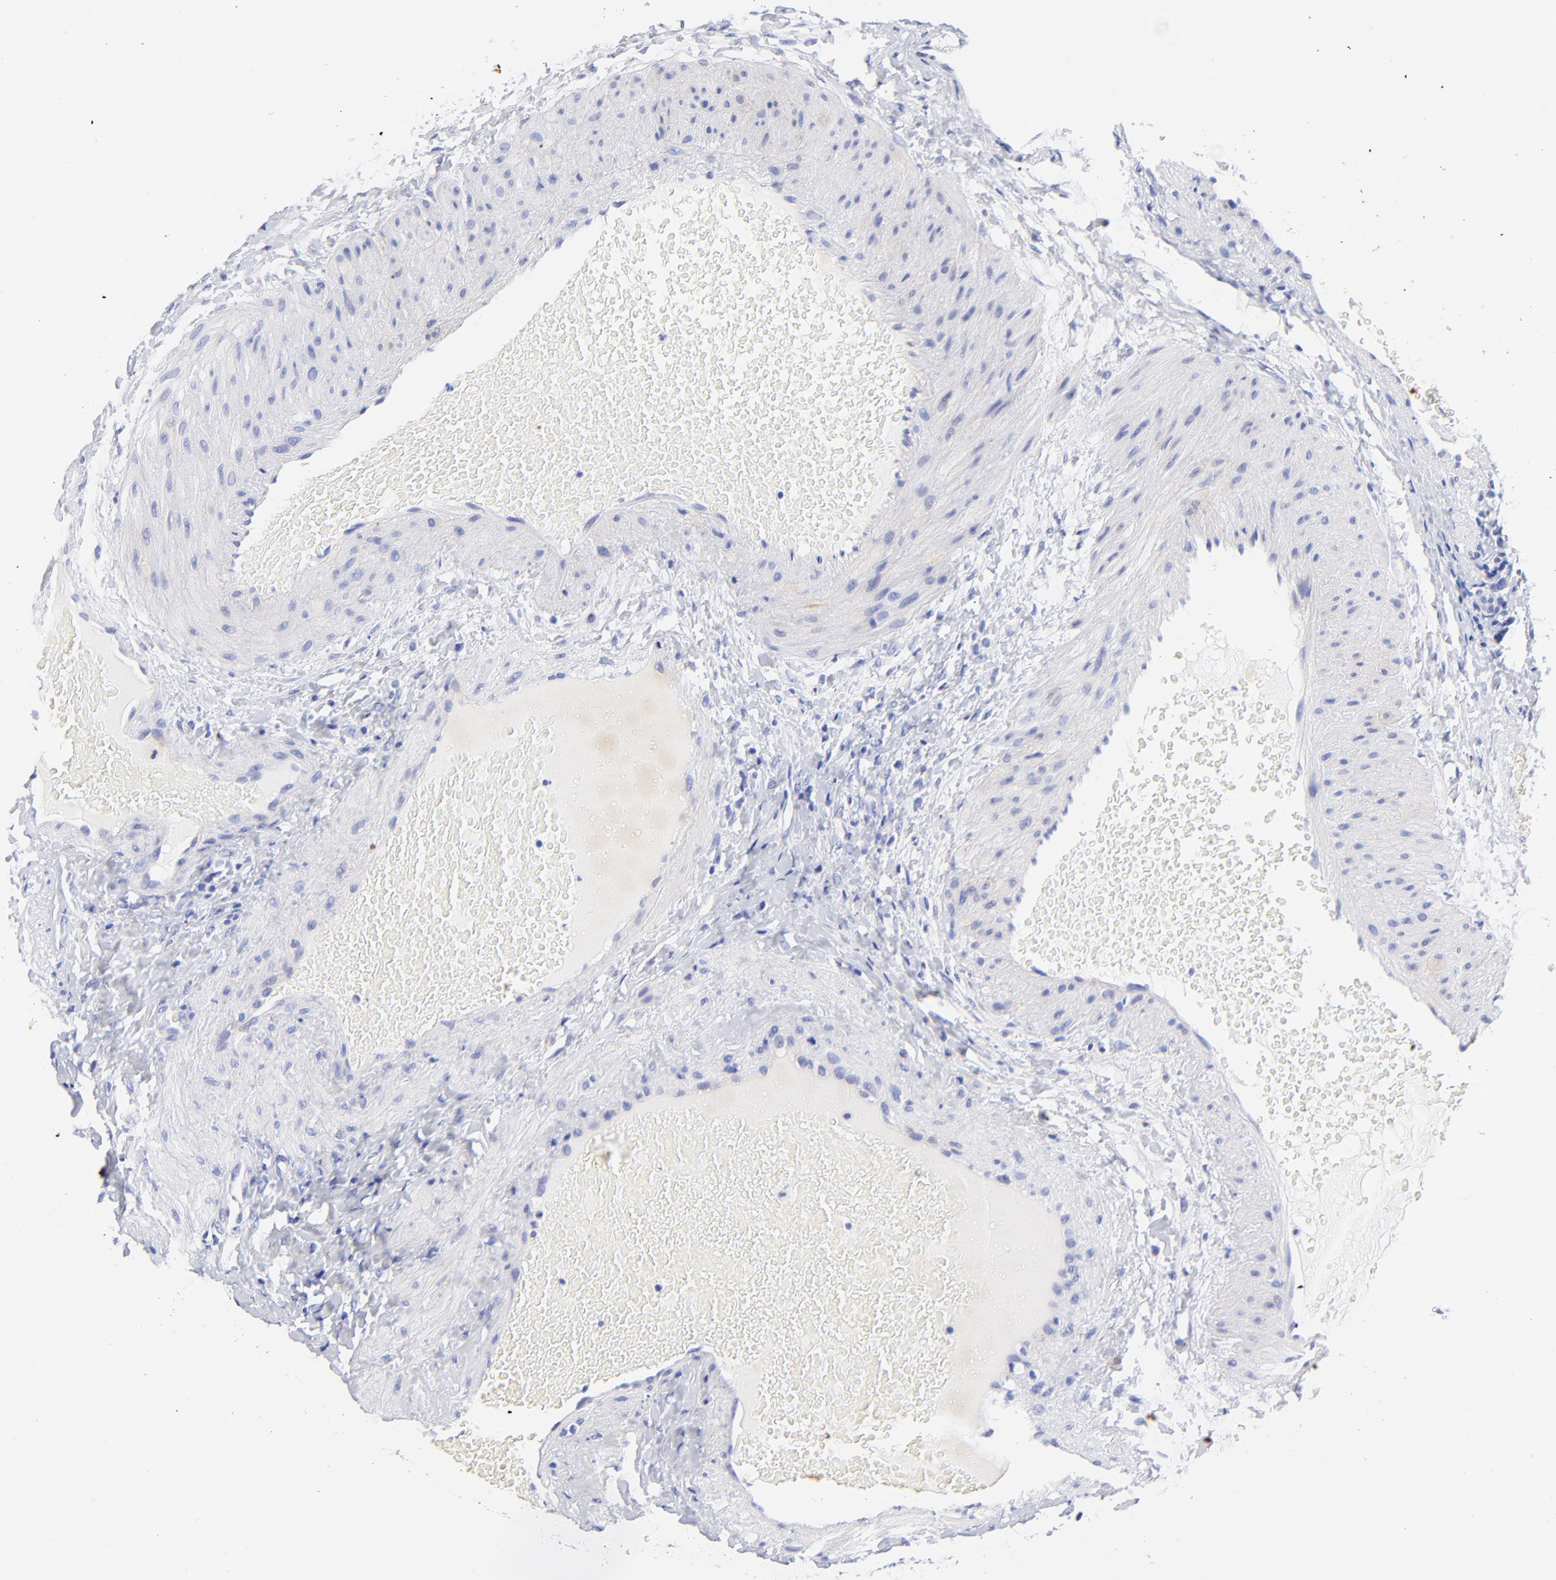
{"staining": {"intensity": "negative", "quantity": "none", "location": "none"}, "tissue": "testis cancer", "cell_type": "Tumor cells", "image_type": "cancer", "snomed": [{"axis": "morphology", "description": "Carcinoma, Embryonal, NOS"}, {"axis": "topography", "description": "Testis"}], "caption": "This is an immunohistochemistry photomicrograph of testis cancer. There is no positivity in tumor cells.", "gene": "HORMAD2", "patient": {"sex": "male", "age": 31}}